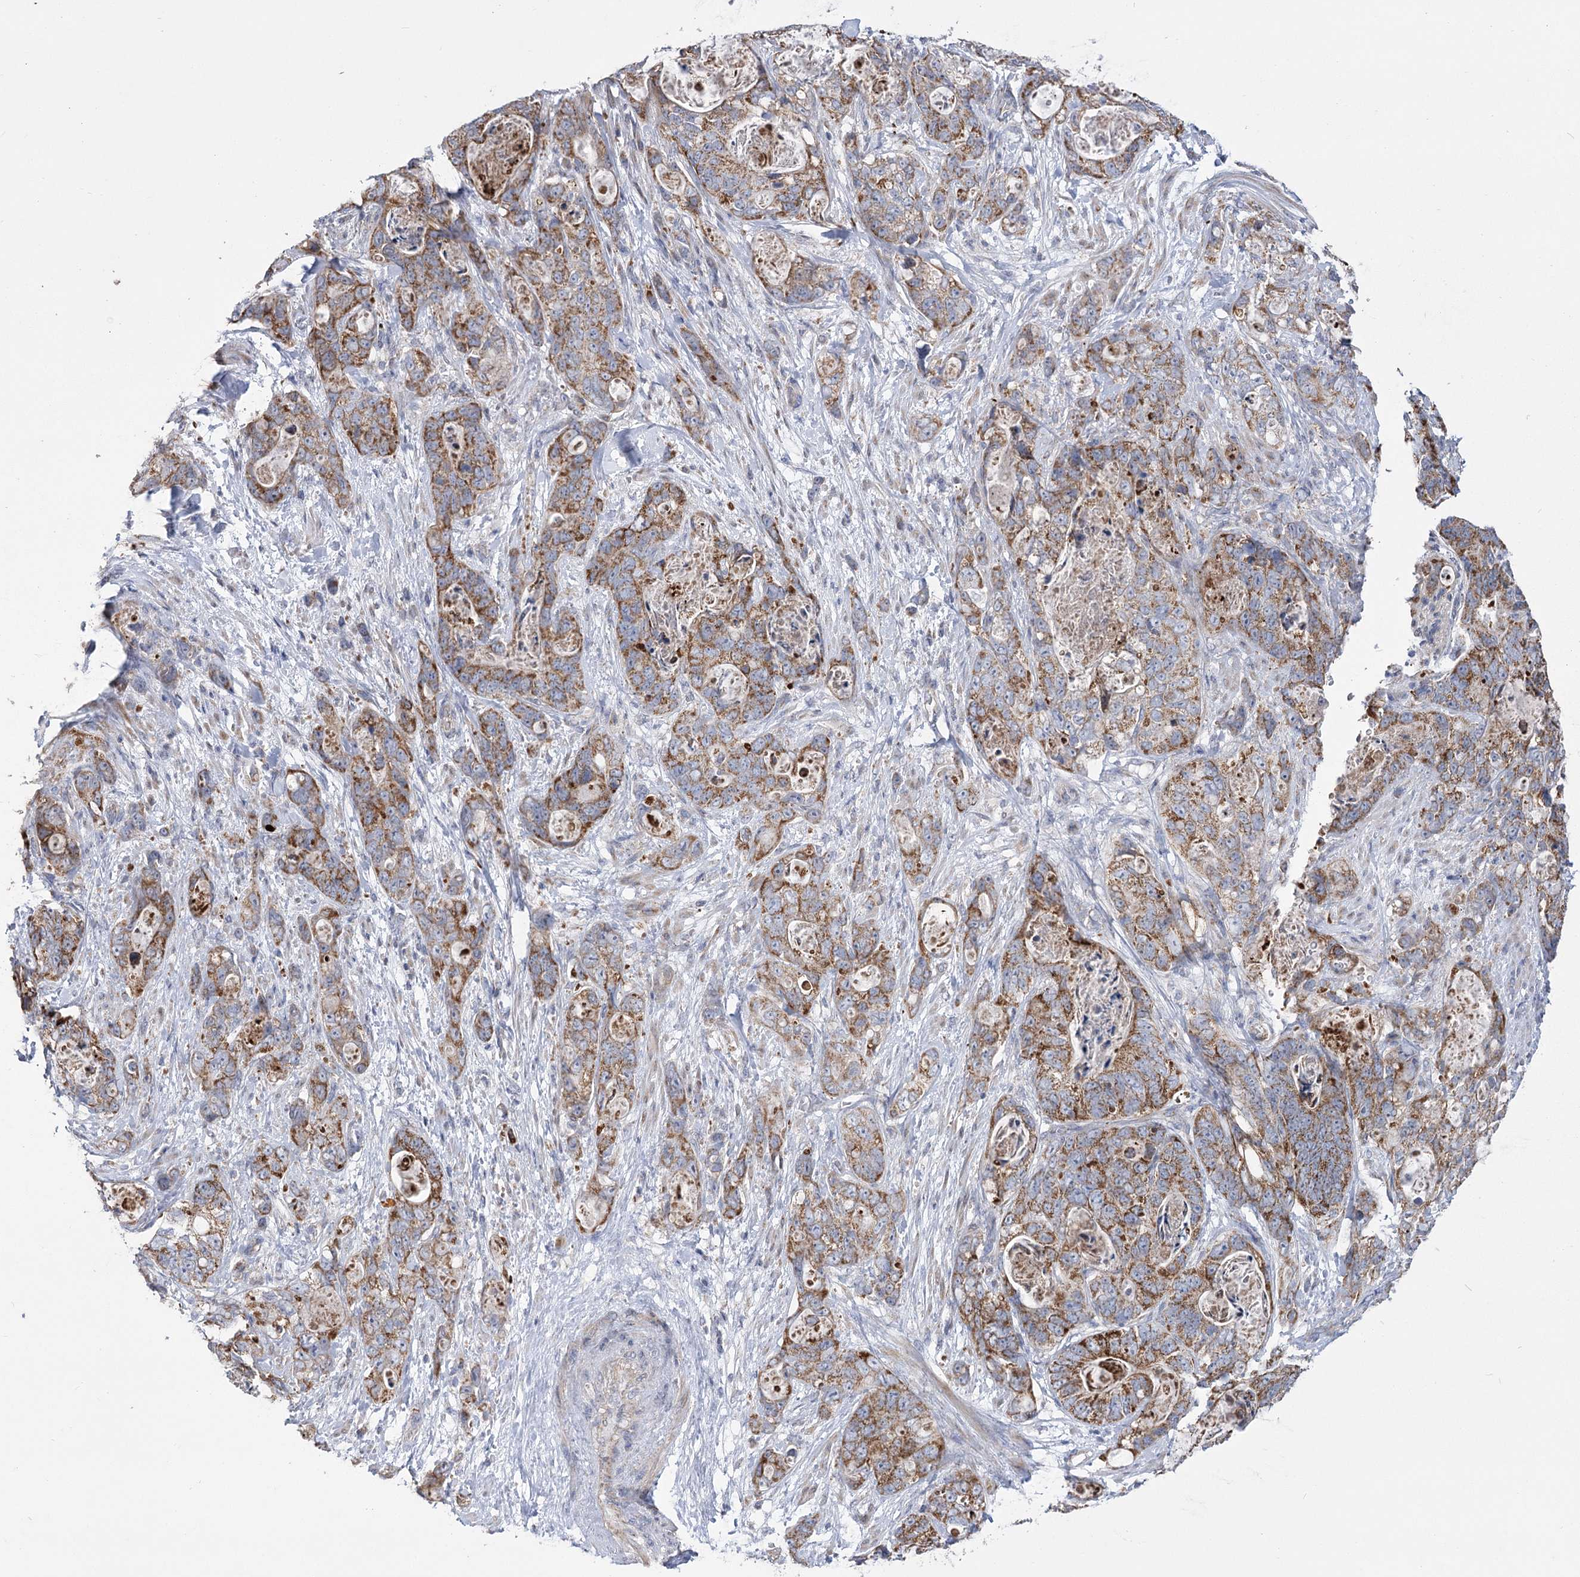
{"staining": {"intensity": "moderate", "quantity": ">75%", "location": "cytoplasmic/membranous"}, "tissue": "stomach cancer", "cell_type": "Tumor cells", "image_type": "cancer", "snomed": [{"axis": "morphology", "description": "Normal tissue, NOS"}, {"axis": "morphology", "description": "Adenocarcinoma, NOS"}, {"axis": "topography", "description": "Stomach"}], "caption": "Protein expression by IHC exhibits moderate cytoplasmic/membranous expression in approximately >75% of tumor cells in stomach cancer.", "gene": "PDHB", "patient": {"sex": "female", "age": 89}}